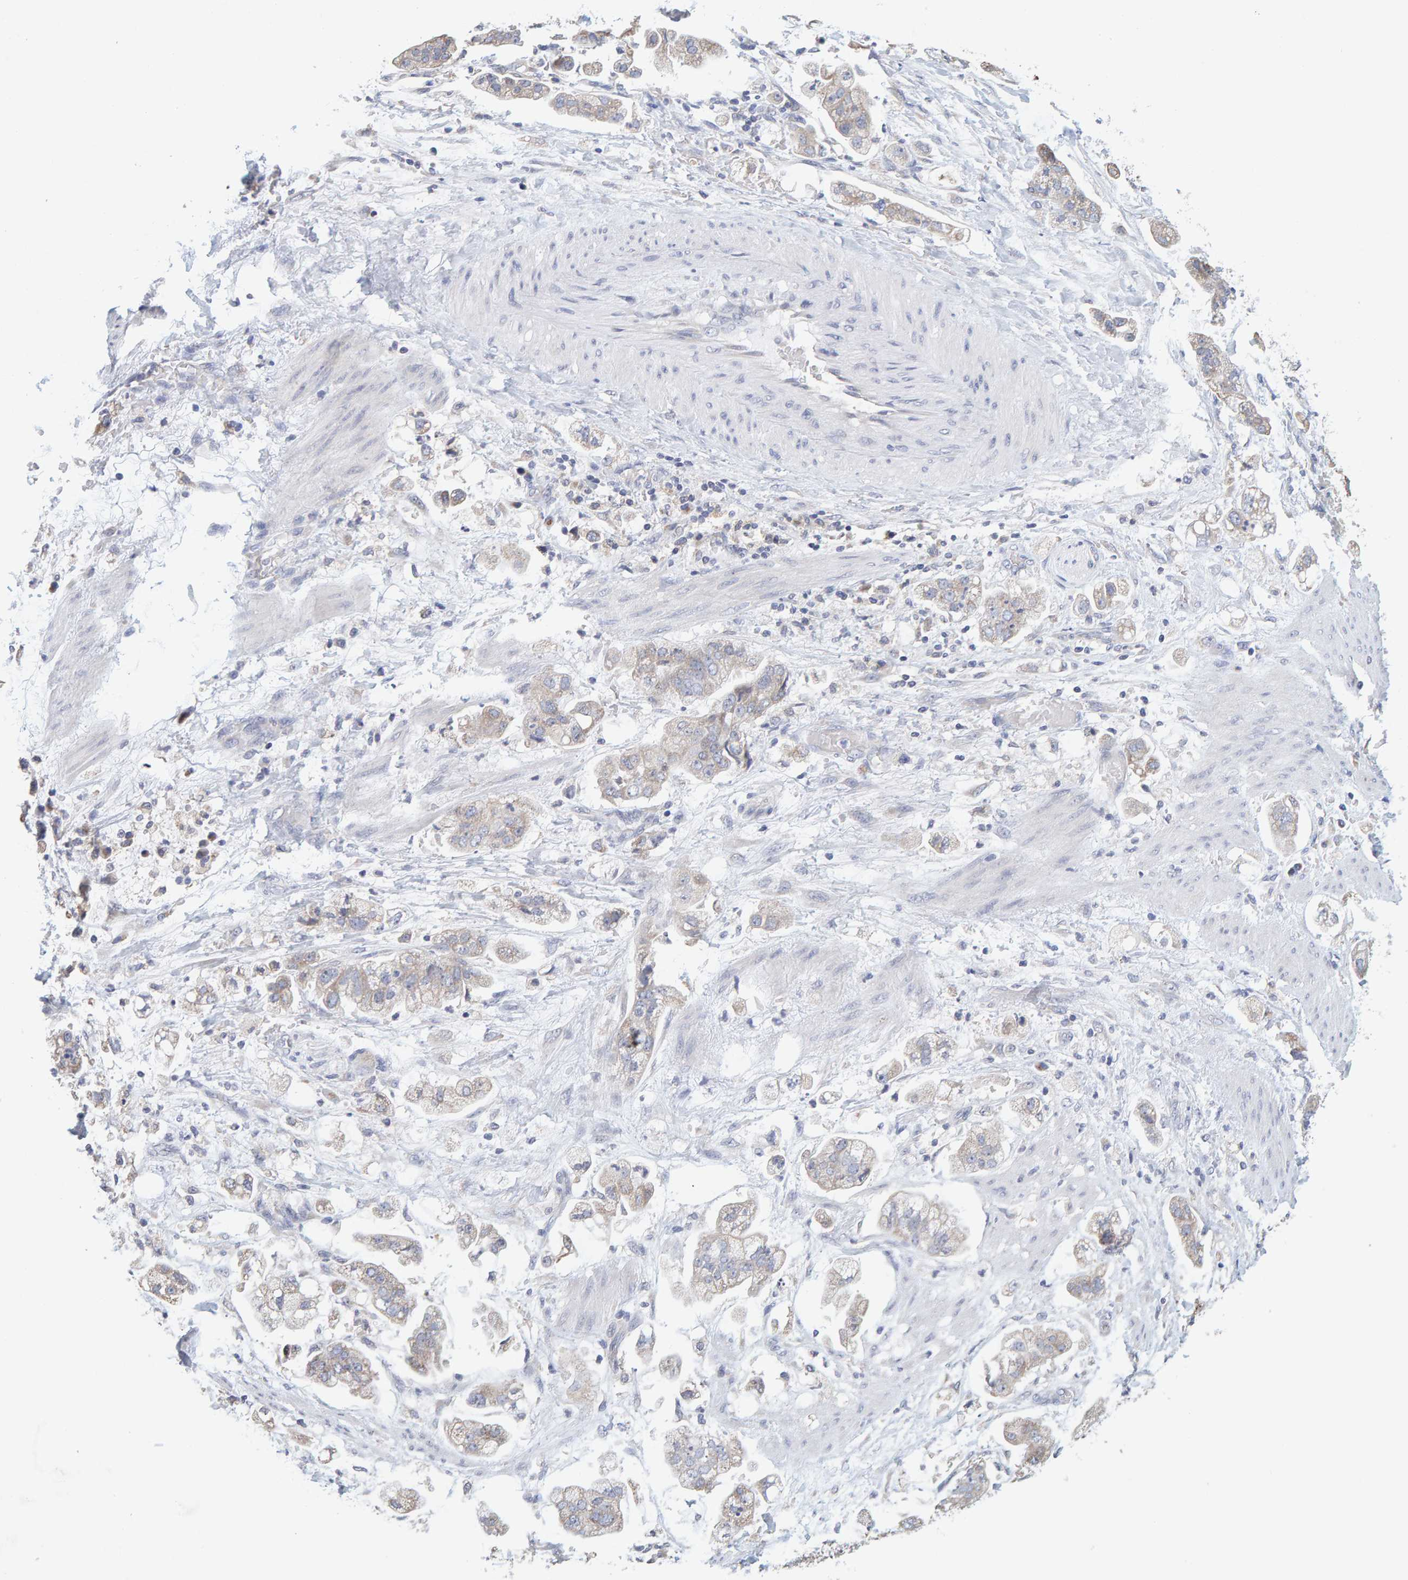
{"staining": {"intensity": "weak", "quantity": ">75%", "location": "cytoplasmic/membranous"}, "tissue": "stomach cancer", "cell_type": "Tumor cells", "image_type": "cancer", "snomed": [{"axis": "morphology", "description": "Adenocarcinoma, NOS"}, {"axis": "topography", "description": "Stomach"}], "caption": "Protein positivity by immunohistochemistry displays weak cytoplasmic/membranous staining in approximately >75% of tumor cells in stomach cancer. (brown staining indicates protein expression, while blue staining denotes nuclei).", "gene": "SGPL1", "patient": {"sex": "male", "age": 62}}